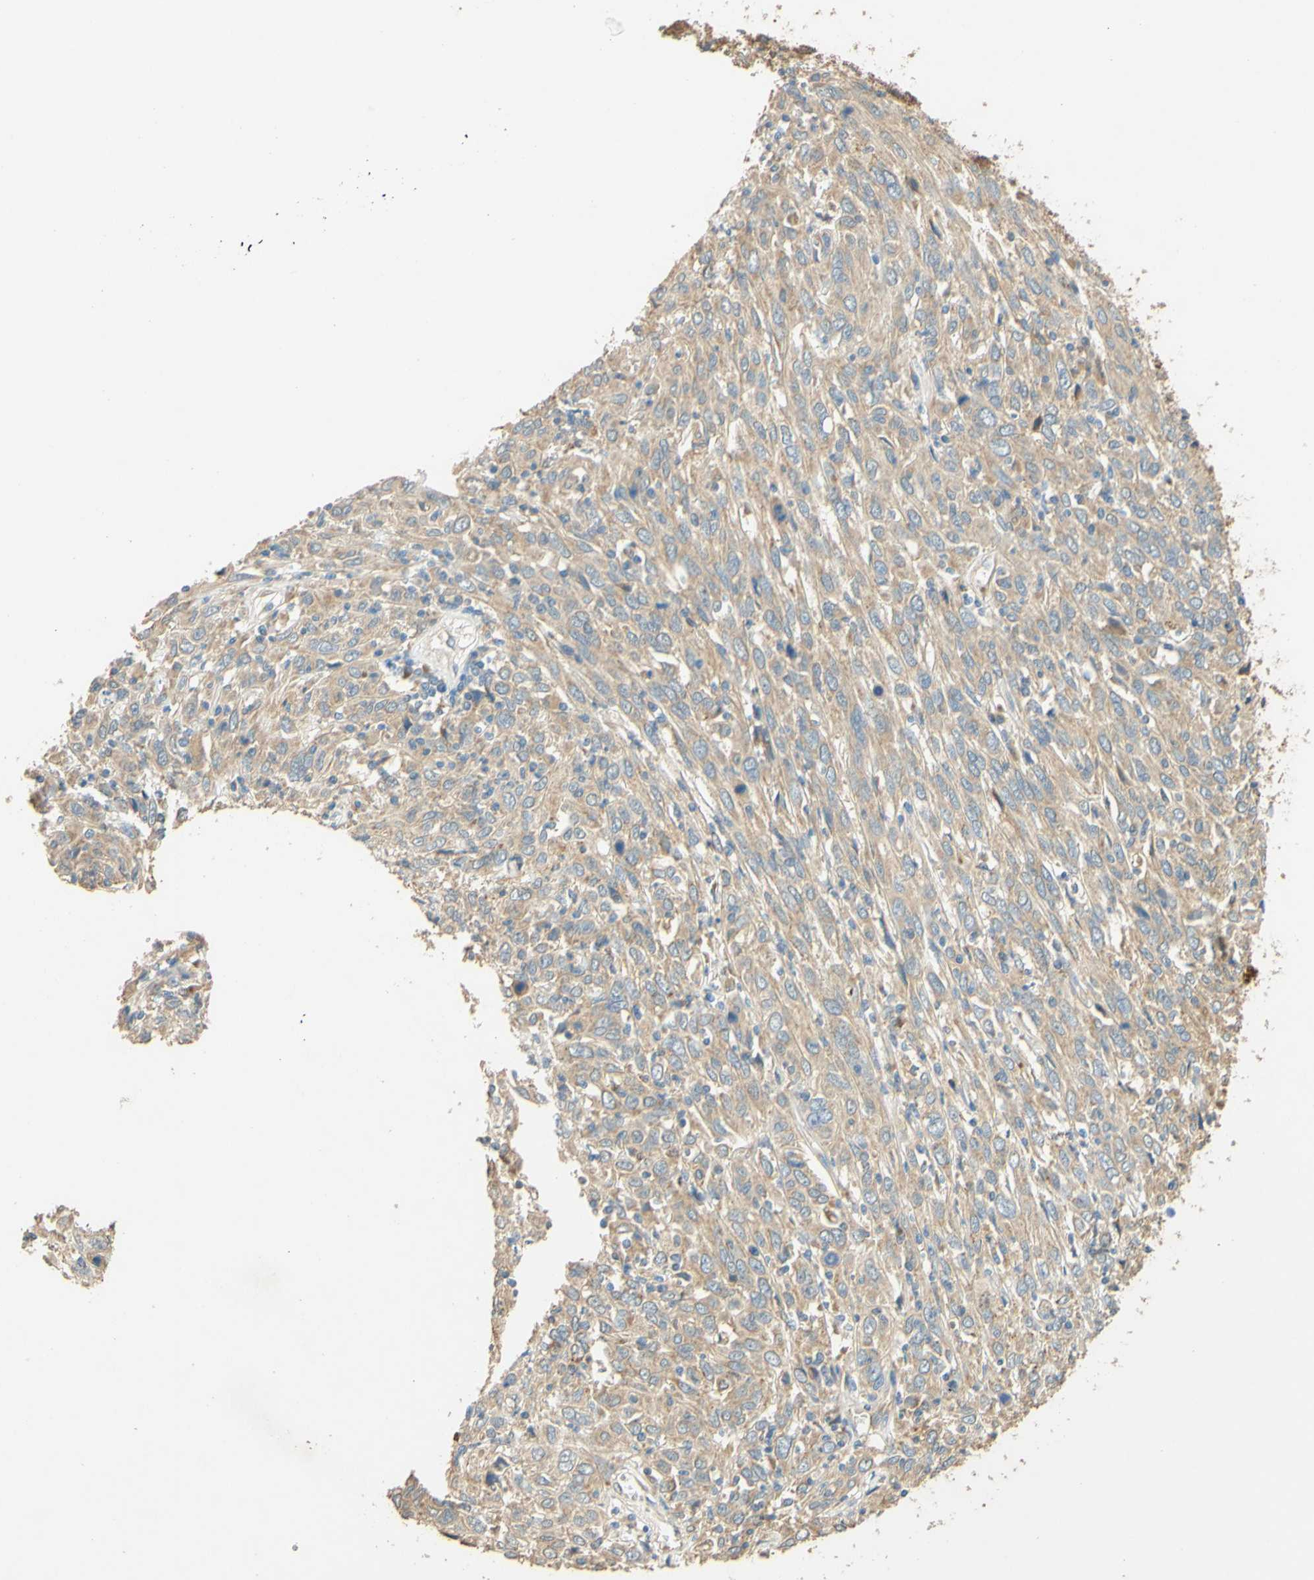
{"staining": {"intensity": "weak", "quantity": ">75%", "location": "cytoplasmic/membranous"}, "tissue": "cervical cancer", "cell_type": "Tumor cells", "image_type": "cancer", "snomed": [{"axis": "morphology", "description": "Squamous cell carcinoma, NOS"}, {"axis": "topography", "description": "Cervix"}], "caption": "An IHC photomicrograph of neoplastic tissue is shown. Protein staining in brown shows weak cytoplasmic/membranous positivity in cervical squamous cell carcinoma within tumor cells.", "gene": "ENTREP2", "patient": {"sex": "female", "age": 46}}